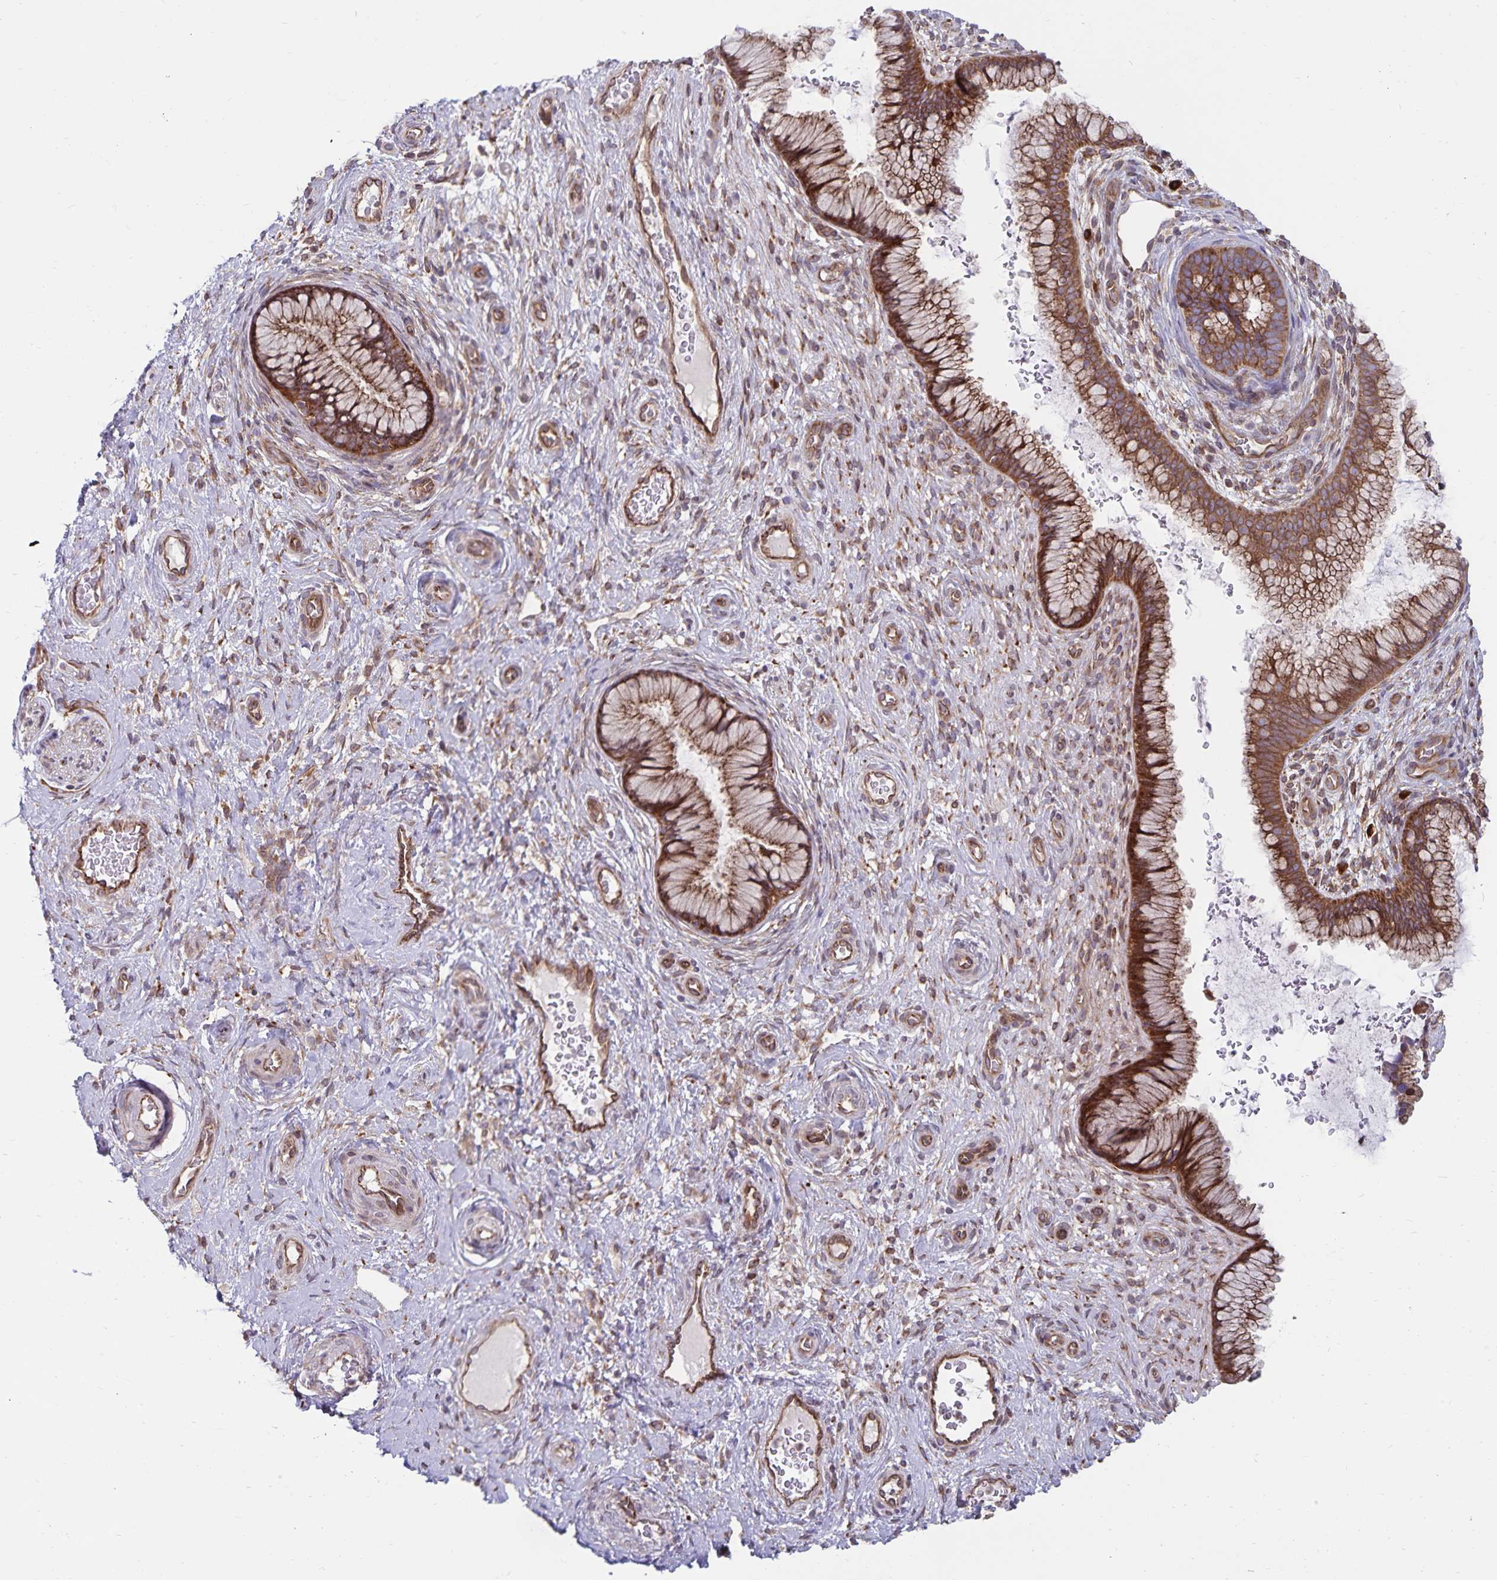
{"staining": {"intensity": "strong", "quantity": ">75%", "location": "cytoplasmic/membranous"}, "tissue": "cervix", "cell_type": "Glandular cells", "image_type": "normal", "snomed": [{"axis": "morphology", "description": "Normal tissue, NOS"}, {"axis": "topography", "description": "Cervix"}], "caption": "DAB (3,3'-diaminobenzidine) immunohistochemical staining of benign cervix displays strong cytoplasmic/membranous protein positivity in about >75% of glandular cells.", "gene": "SEC62", "patient": {"sex": "female", "age": 34}}